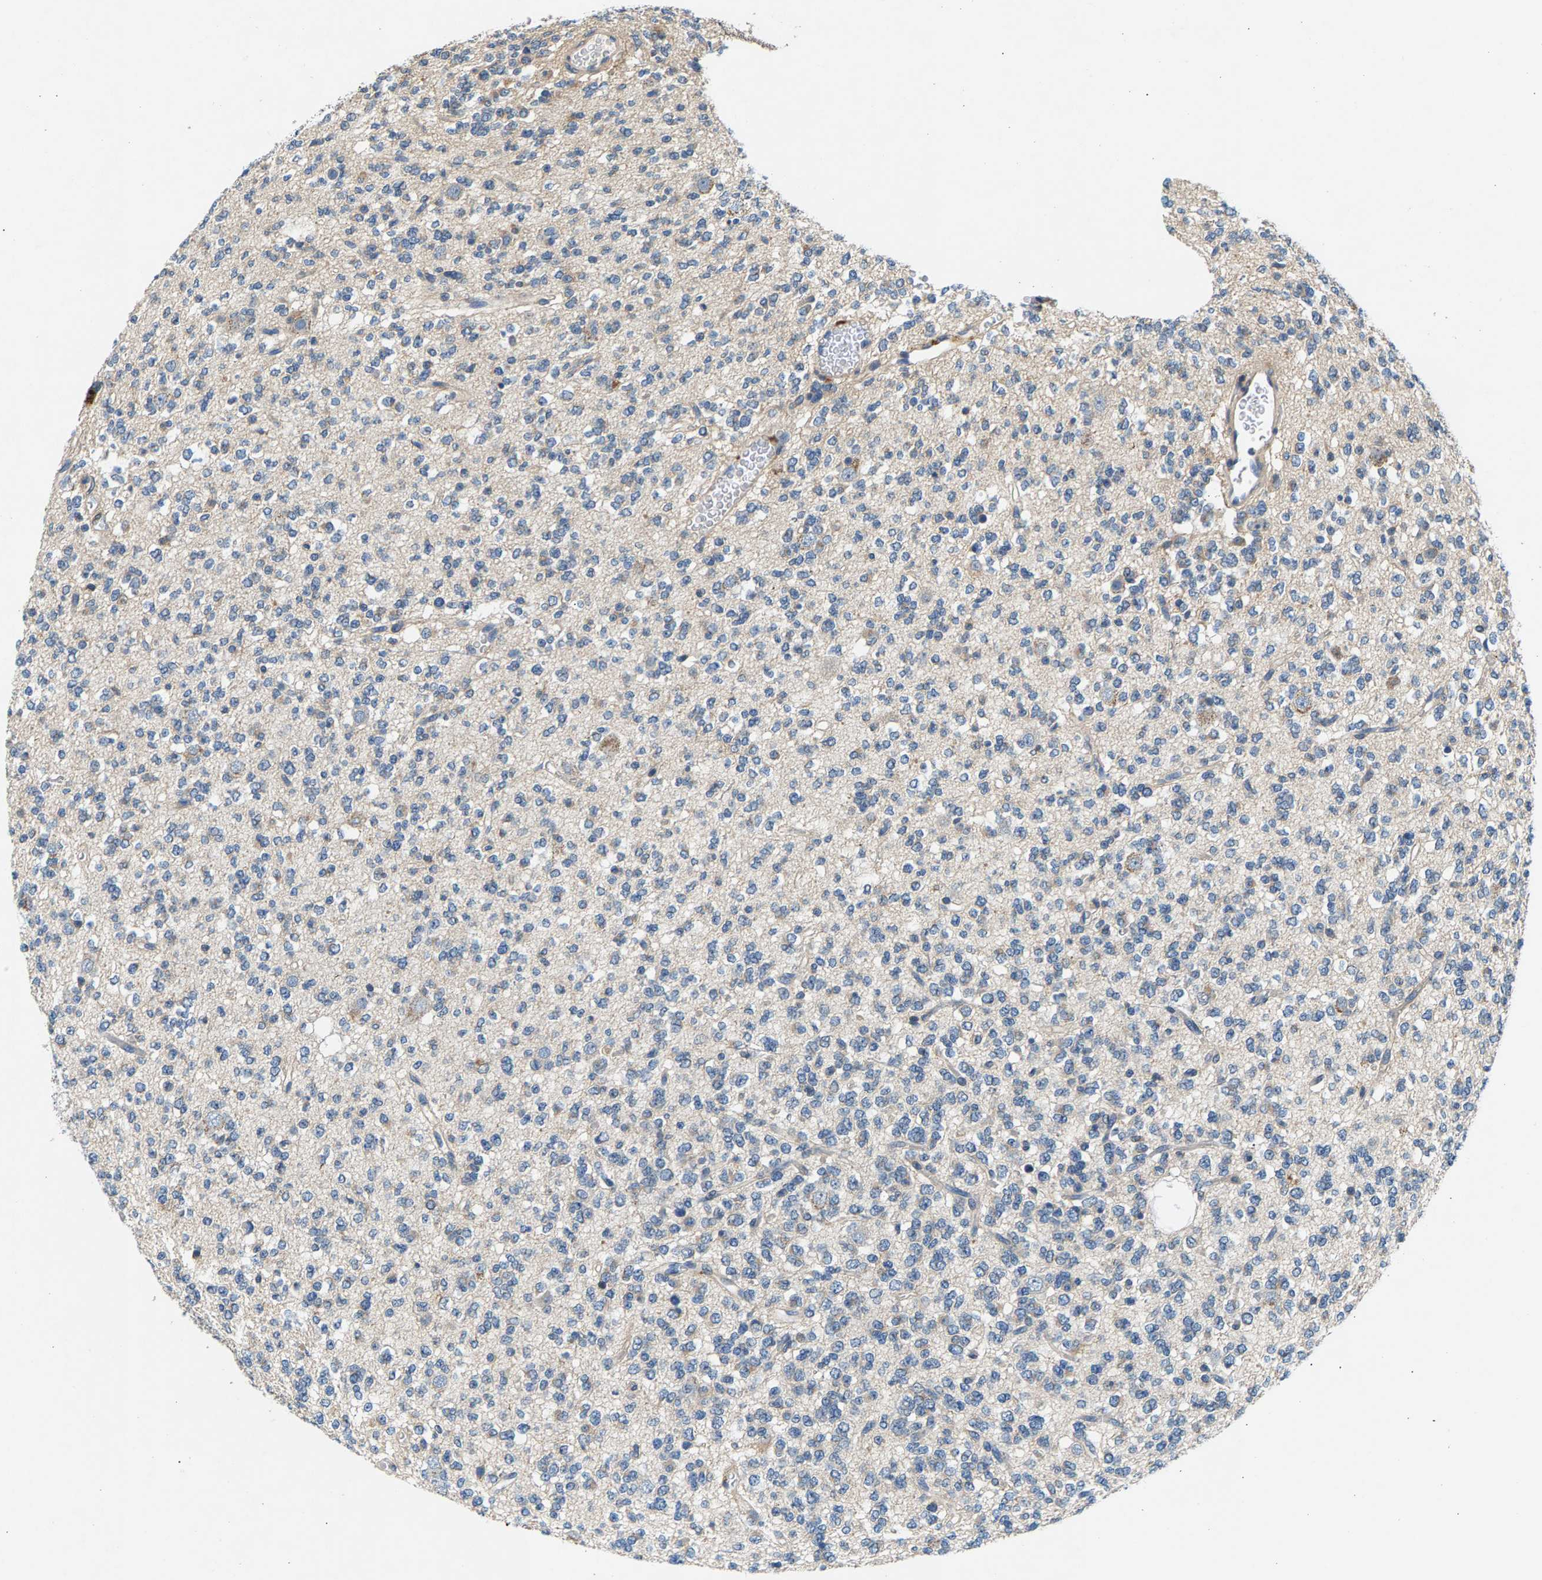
{"staining": {"intensity": "negative", "quantity": "none", "location": "none"}, "tissue": "glioma", "cell_type": "Tumor cells", "image_type": "cancer", "snomed": [{"axis": "morphology", "description": "Glioma, malignant, Low grade"}, {"axis": "topography", "description": "Brain"}], "caption": "This is an immunohistochemistry (IHC) image of human low-grade glioma (malignant). There is no positivity in tumor cells.", "gene": "NT5C", "patient": {"sex": "male", "age": 38}}